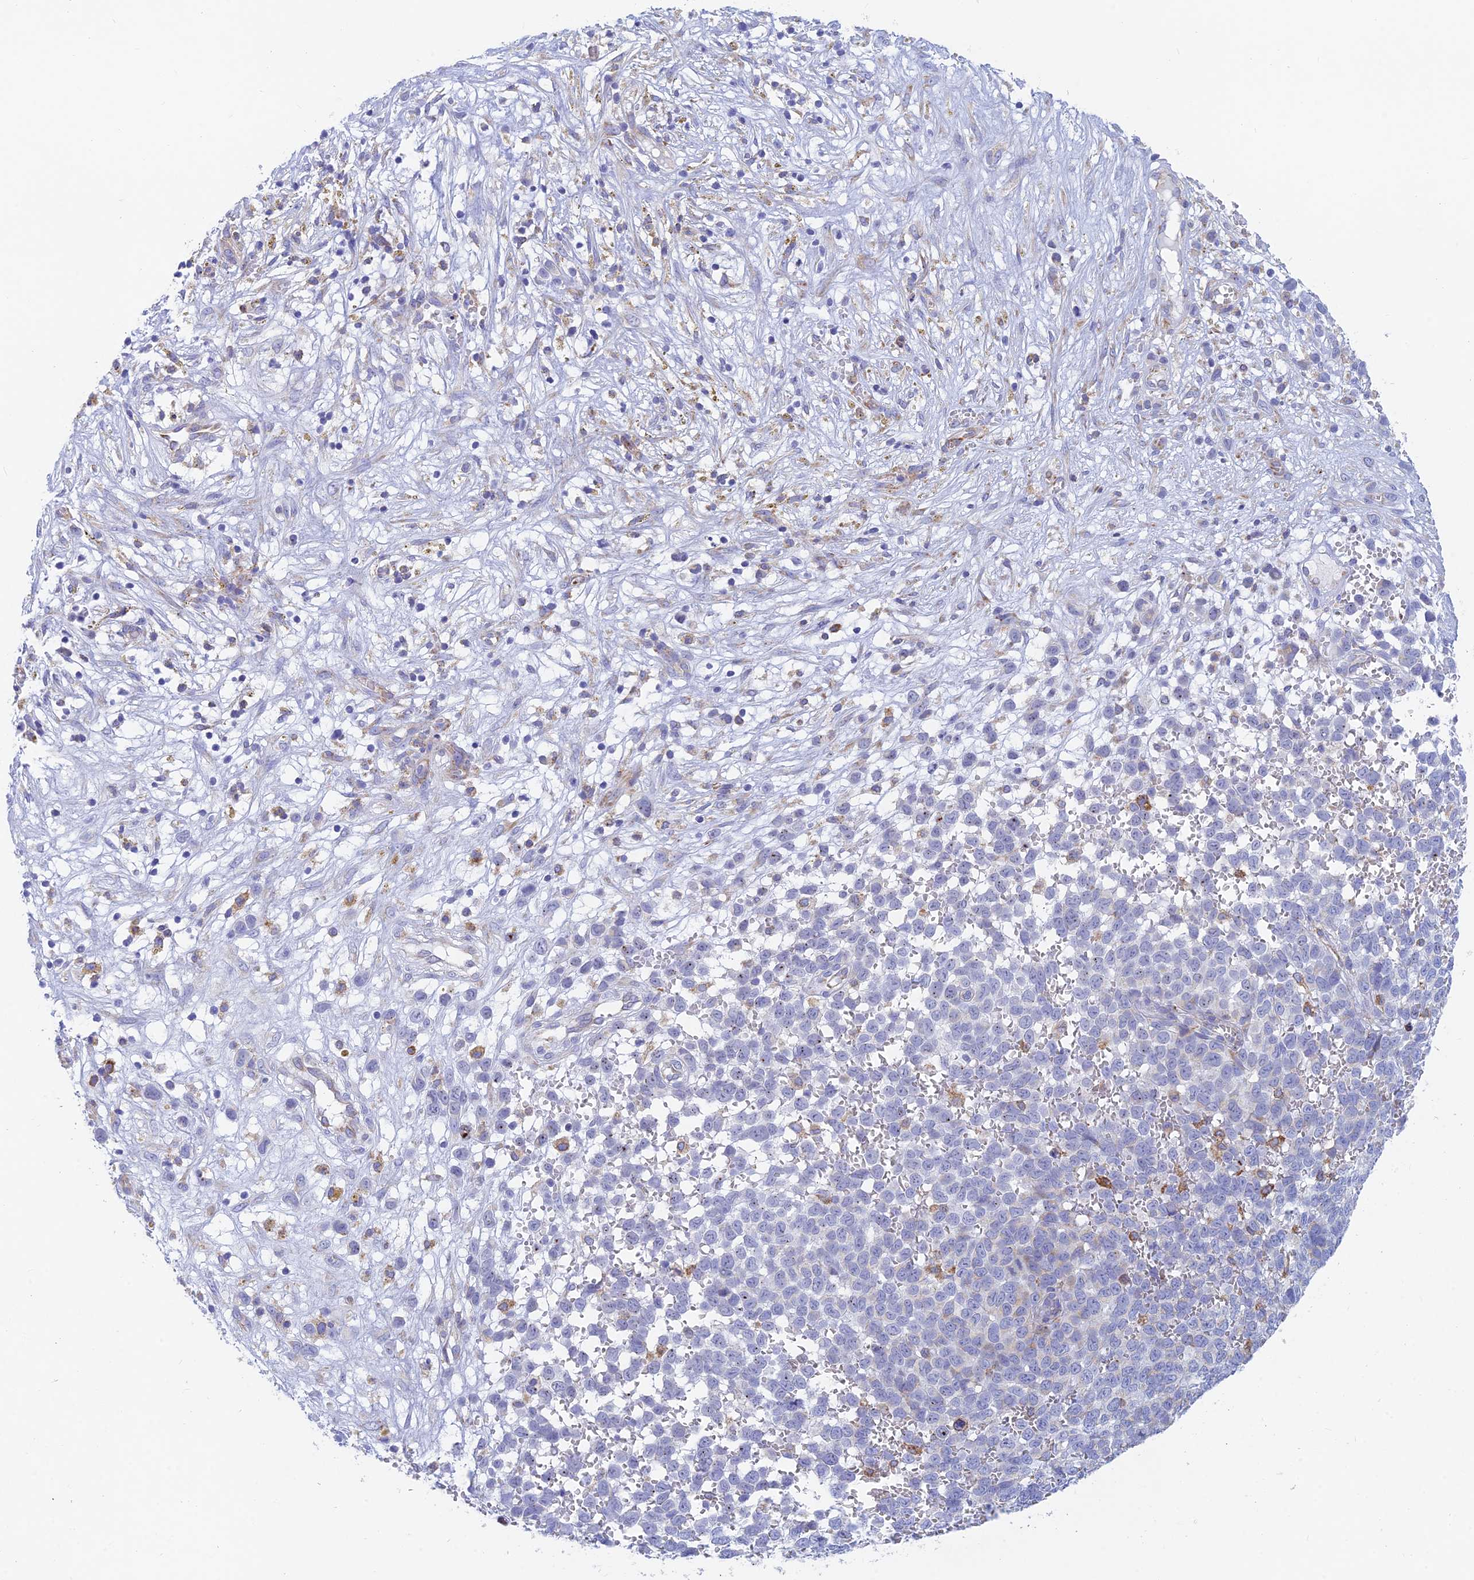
{"staining": {"intensity": "negative", "quantity": "none", "location": "none"}, "tissue": "melanoma", "cell_type": "Tumor cells", "image_type": "cancer", "snomed": [{"axis": "morphology", "description": "Malignant melanoma, NOS"}, {"axis": "topography", "description": "Nose, NOS"}], "caption": "Tumor cells show no significant protein positivity in malignant melanoma.", "gene": "WDR35", "patient": {"sex": "female", "age": 48}}